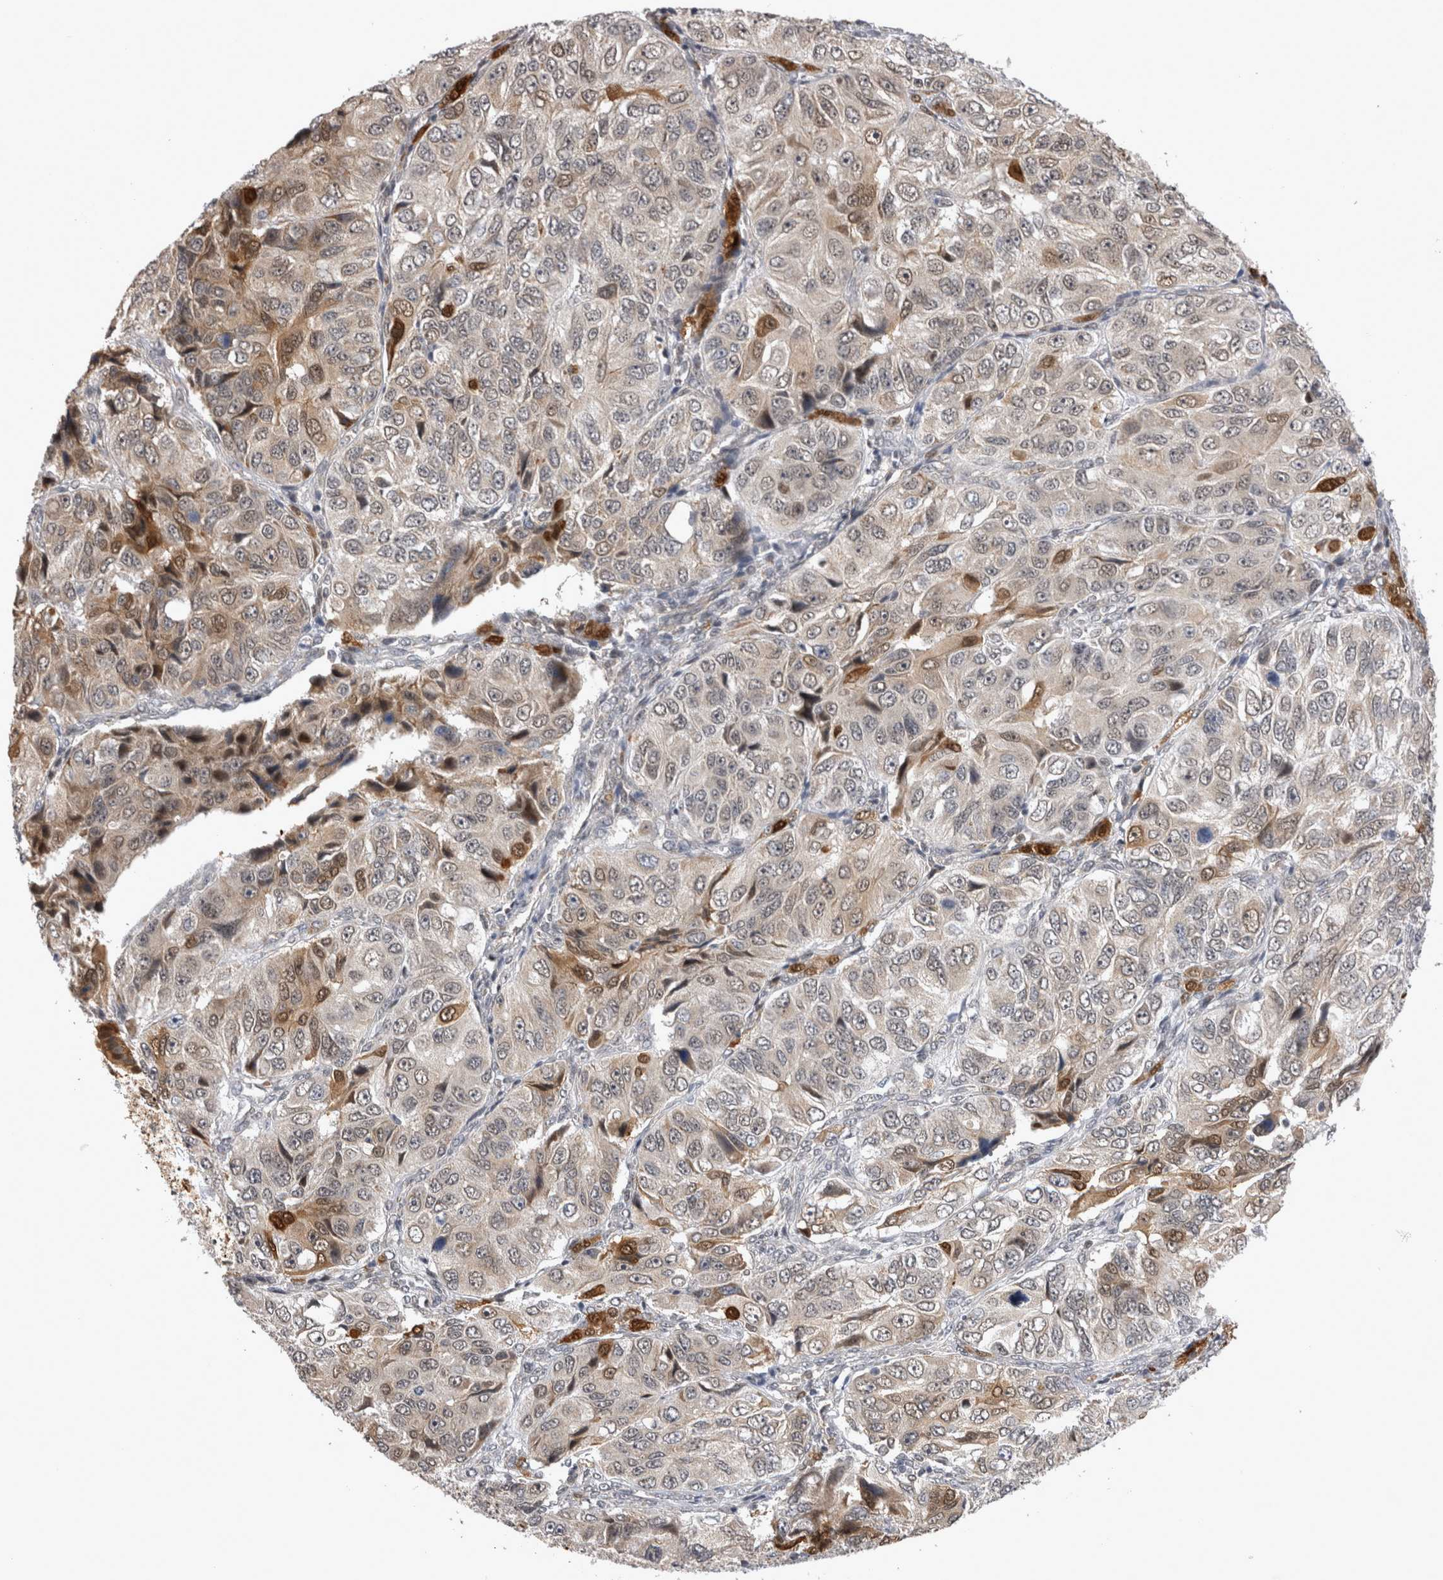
{"staining": {"intensity": "weak", "quantity": "<25%", "location": "cytoplasmic/membranous,nuclear"}, "tissue": "ovarian cancer", "cell_type": "Tumor cells", "image_type": "cancer", "snomed": [{"axis": "morphology", "description": "Carcinoma, endometroid"}, {"axis": "topography", "description": "Ovary"}], "caption": "The histopathology image reveals no significant staining in tumor cells of ovarian endometroid carcinoma.", "gene": "CHIC2", "patient": {"sex": "female", "age": 51}}